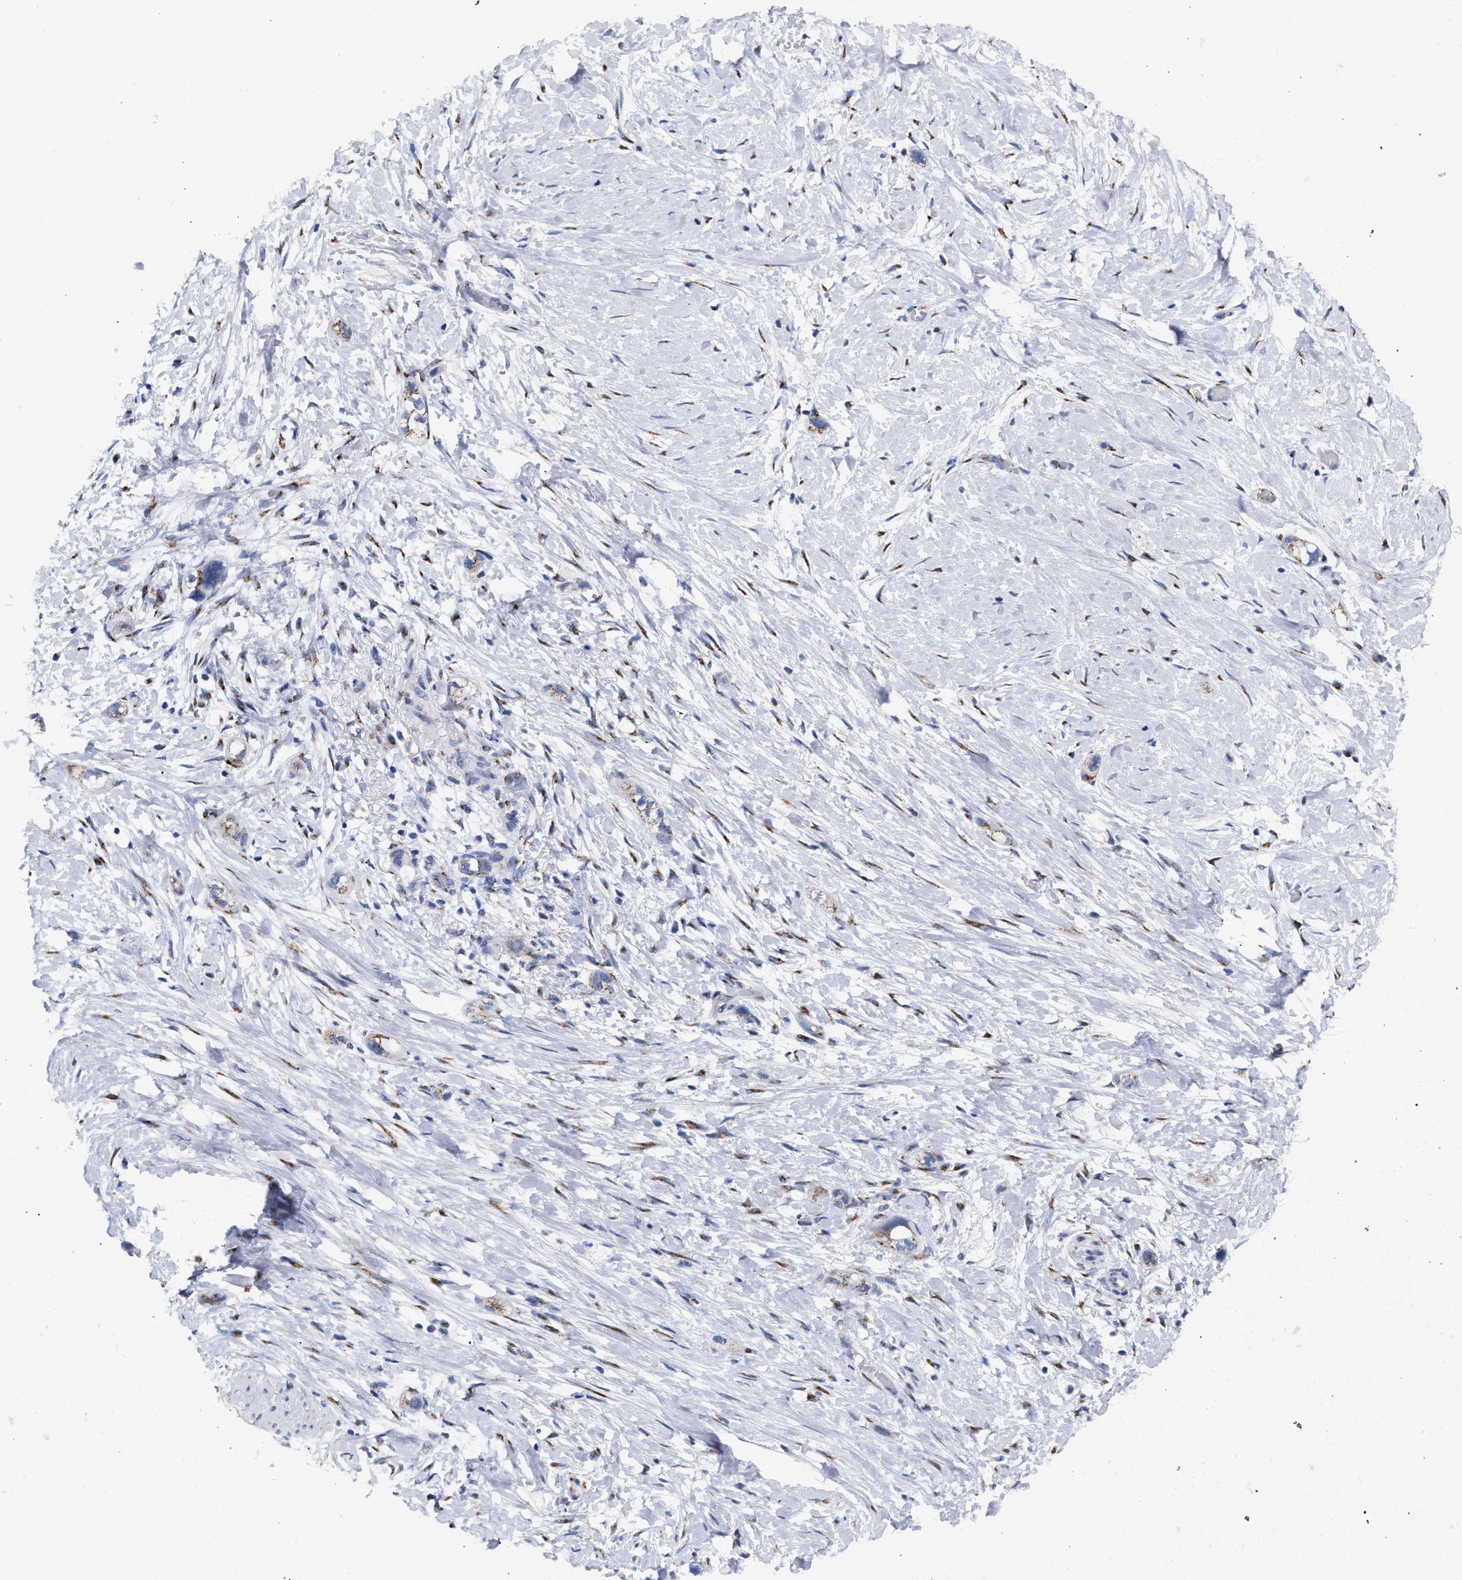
{"staining": {"intensity": "weak", "quantity": "25%-75%", "location": "cytoplasmic/membranous"}, "tissue": "stomach cancer", "cell_type": "Tumor cells", "image_type": "cancer", "snomed": [{"axis": "morphology", "description": "Adenocarcinoma, NOS"}, {"axis": "topography", "description": "Stomach"}, {"axis": "topography", "description": "Stomach, lower"}], "caption": "Immunohistochemical staining of stomach cancer demonstrates low levels of weak cytoplasmic/membranous positivity in about 25%-75% of tumor cells.", "gene": "GOLGA2", "patient": {"sex": "female", "age": 48}}